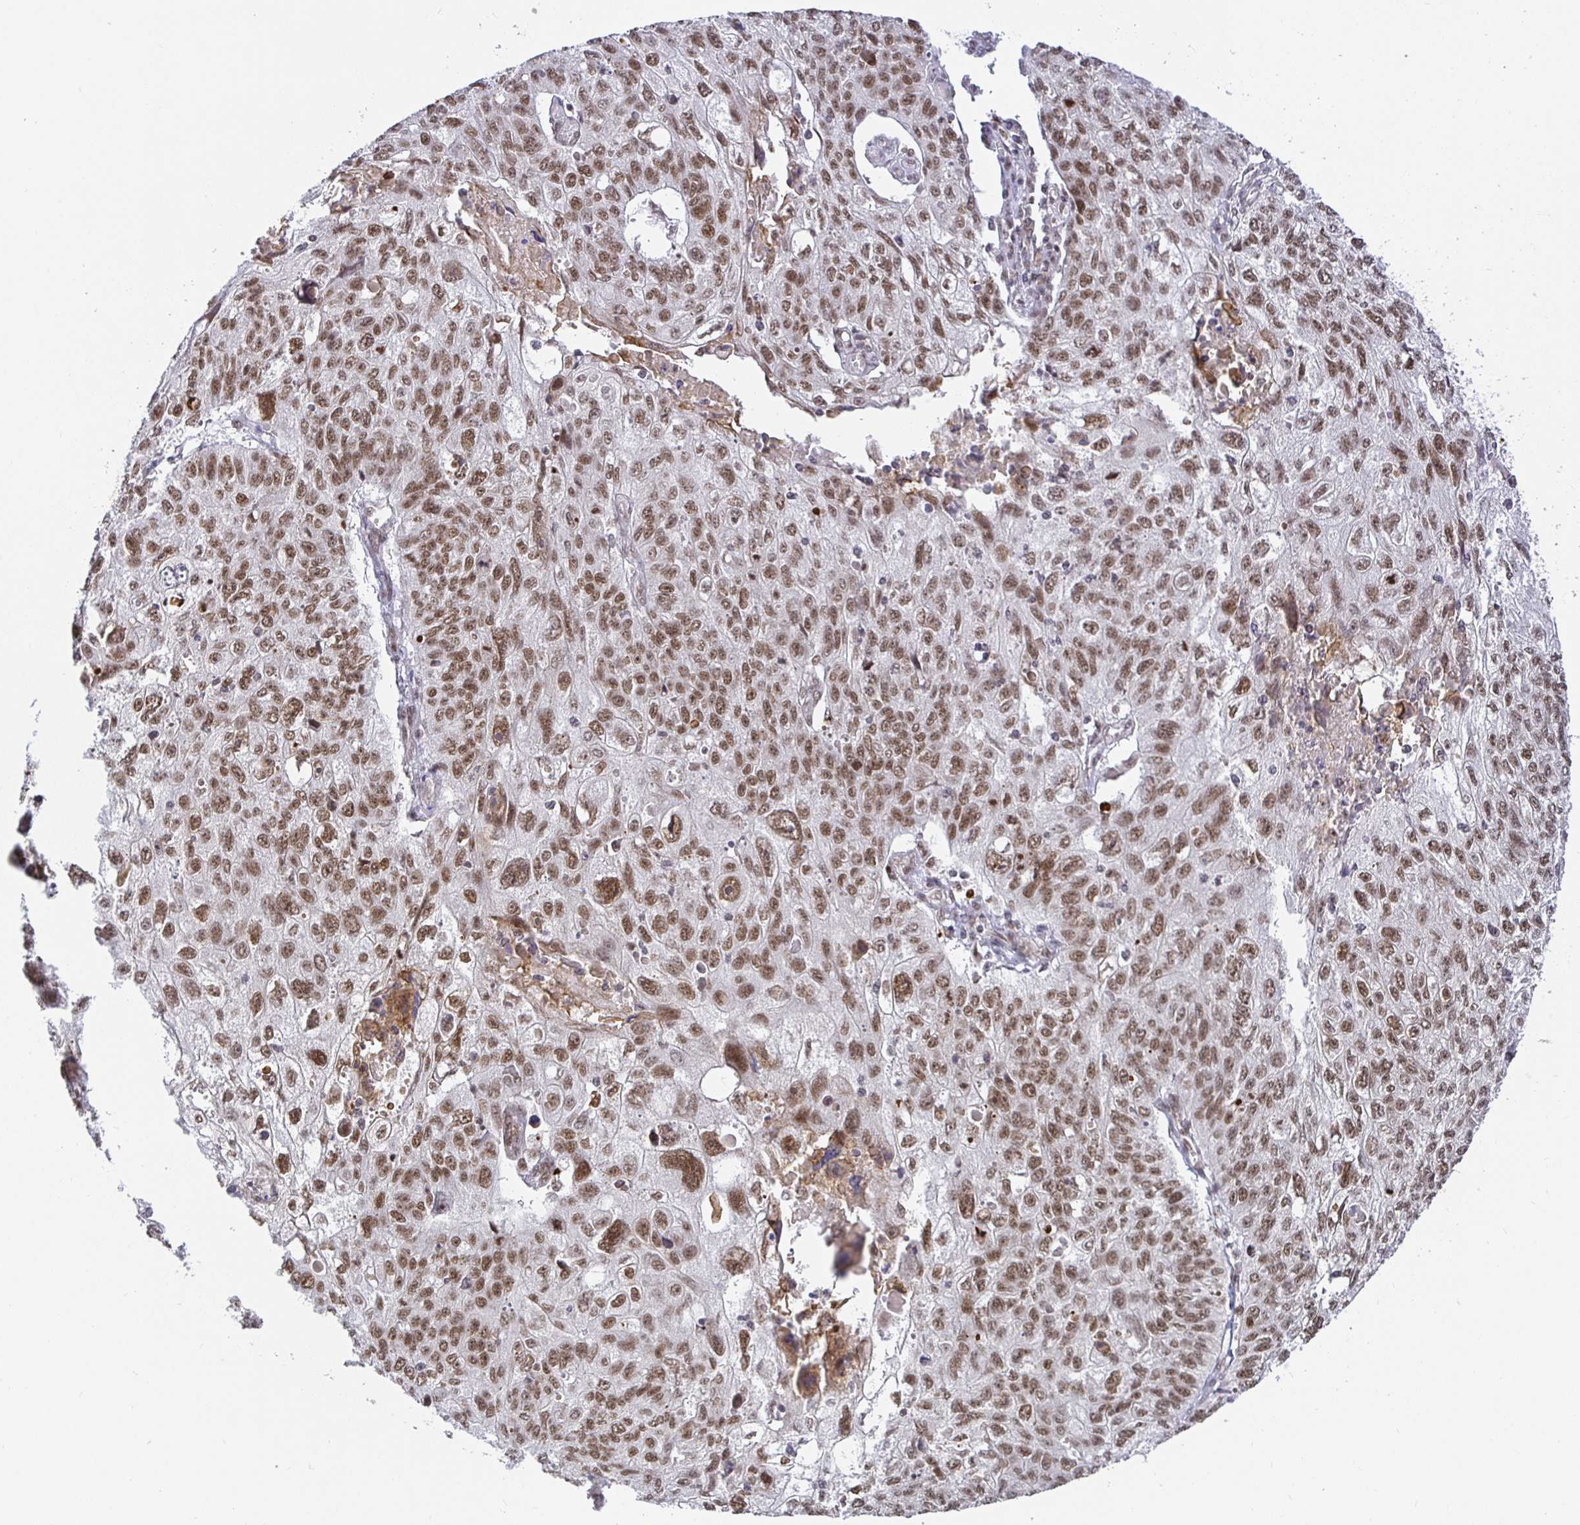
{"staining": {"intensity": "moderate", "quantity": ">75%", "location": "nuclear"}, "tissue": "lung cancer", "cell_type": "Tumor cells", "image_type": "cancer", "snomed": [{"axis": "morphology", "description": "Normal morphology"}, {"axis": "morphology", "description": "Aneuploidy"}, {"axis": "morphology", "description": "Squamous cell carcinoma, NOS"}, {"axis": "topography", "description": "Lymph node"}, {"axis": "topography", "description": "Lung"}], "caption": "About >75% of tumor cells in lung aneuploidy demonstrate moderate nuclear protein positivity as visualized by brown immunohistochemical staining.", "gene": "USF1", "patient": {"sex": "female", "age": 76}}